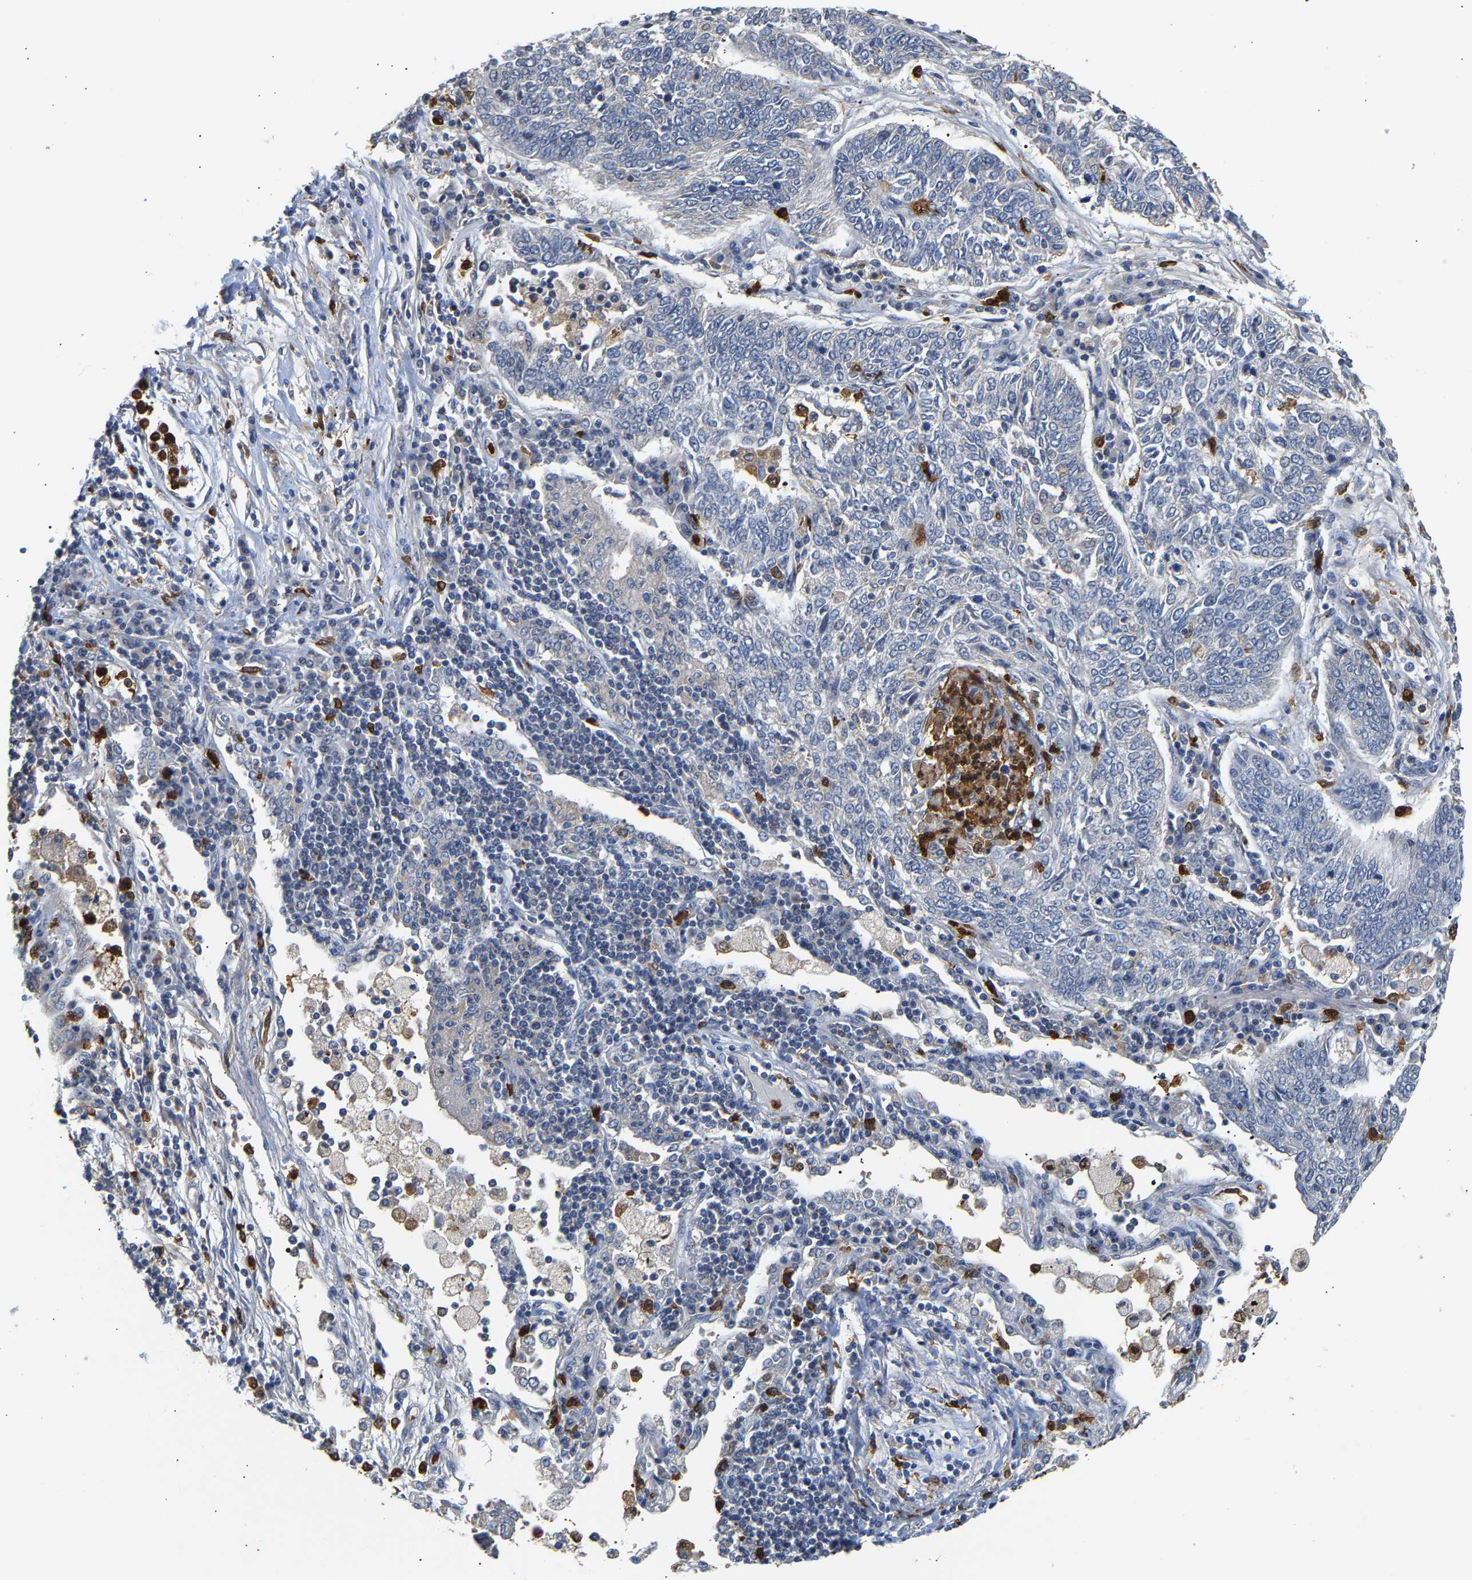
{"staining": {"intensity": "weak", "quantity": "<25%", "location": "cytoplasmic/membranous"}, "tissue": "lung cancer", "cell_type": "Tumor cells", "image_type": "cancer", "snomed": [{"axis": "morphology", "description": "Normal tissue, NOS"}, {"axis": "morphology", "description": "Squamous cell carcinoma, NOS"}, {"axis": "topography", "description": "Cartilage tissue"}, {"axis": "topography", "description": "Bronchus"}, {"axis": "topography", "description": "Lung"}], "caption": "The photomicrograph exhibits no significant positivity in tumor cells of lung cancer.", "gene": "TDRD7", "patient": {"sex": "female", "age": 49}}